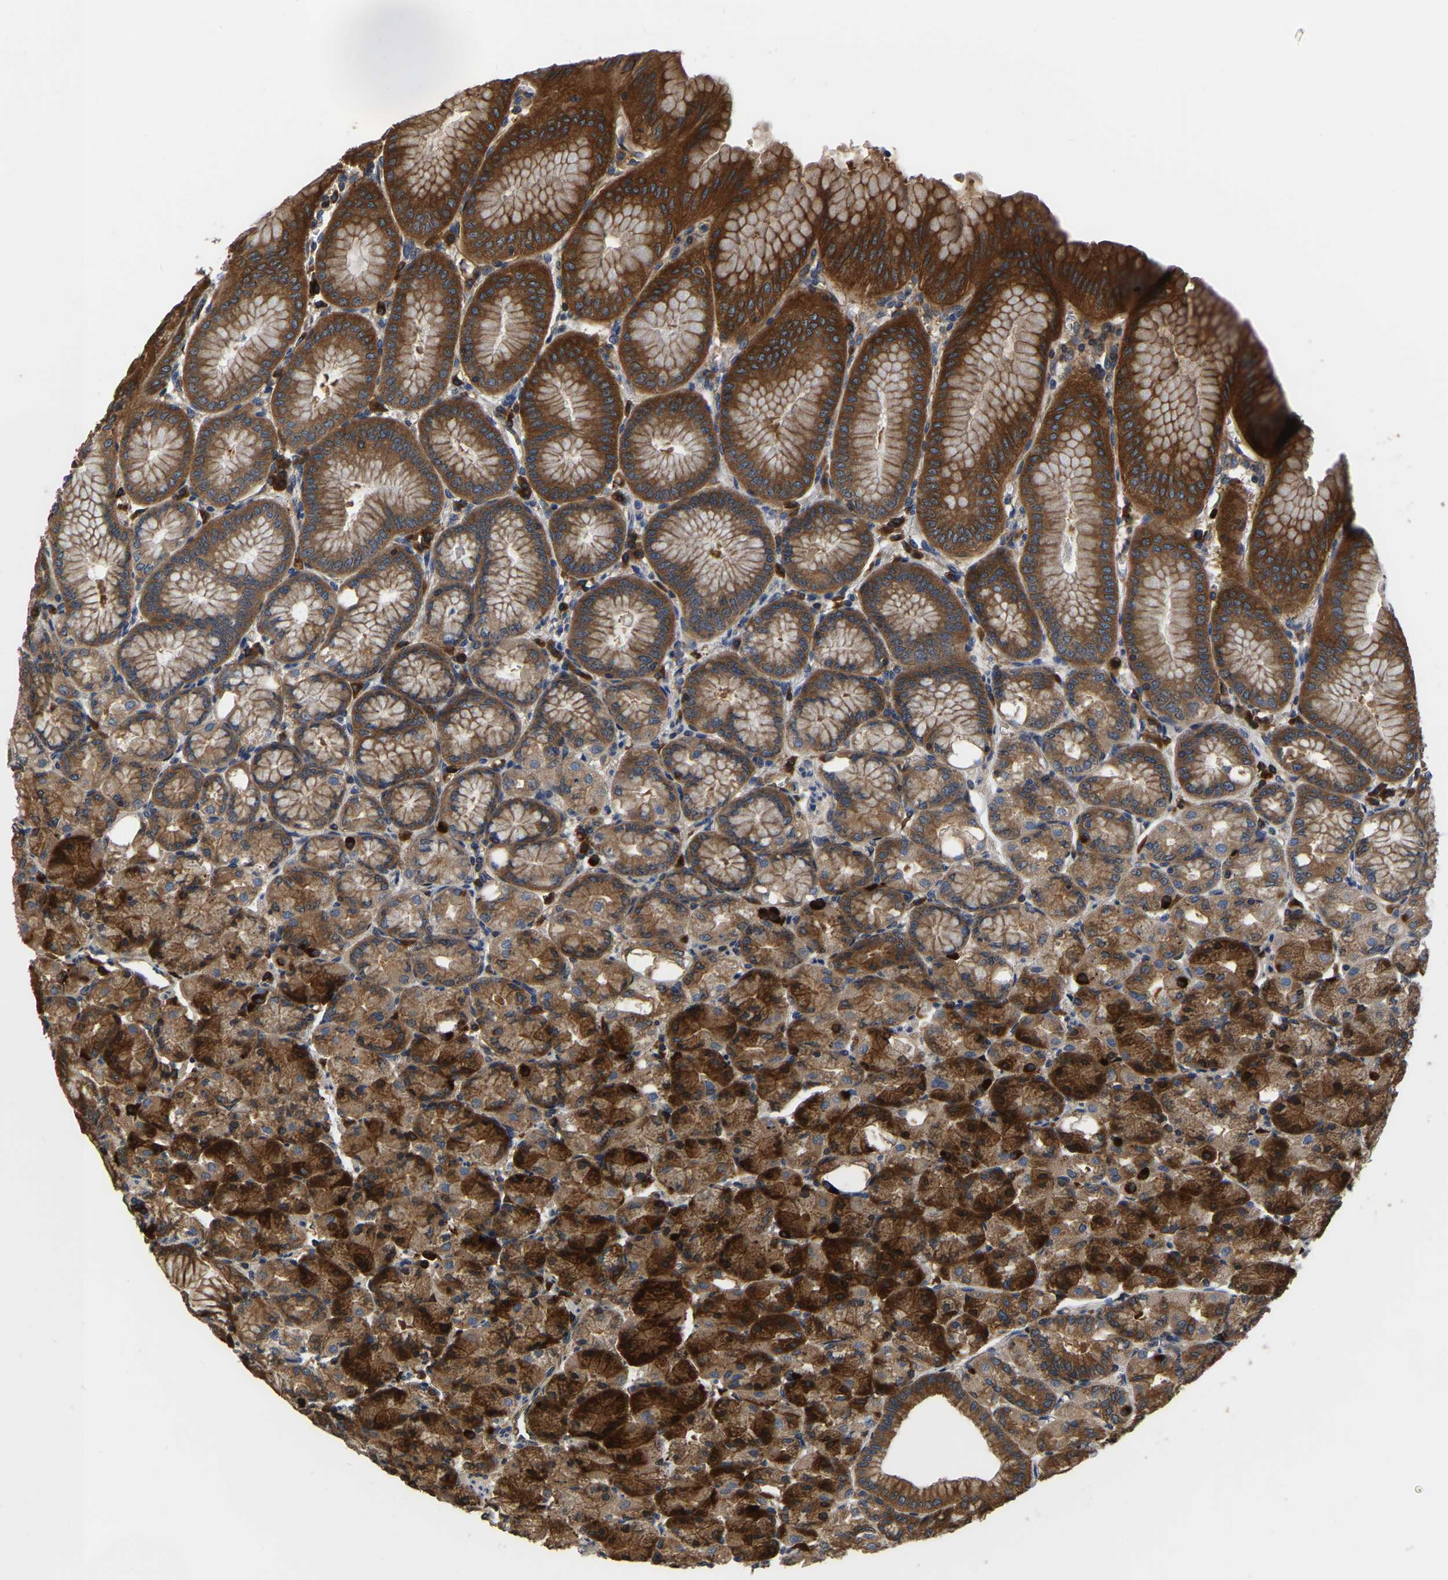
{"staining": {"intensity": "strong", "quantity": ">75%", "location": "cytoplasmic/membranous"}, "tissue": "stomach", "cell_type": "Glandular cells", "image_type": "normal", "snomed": [{"axis": "morphology", "description": "Normal tissue, NOS"}, {"axis": "topography", "description": "Stomach, lower"}], "caption": "About >75% of glandular cells in benign stomach show strong cytoplasmic/membranous protein staining as visualized by brown immunohistochemical staining.", "gene": "GARS1", "patient": {"sex": "male", "age": 71}}